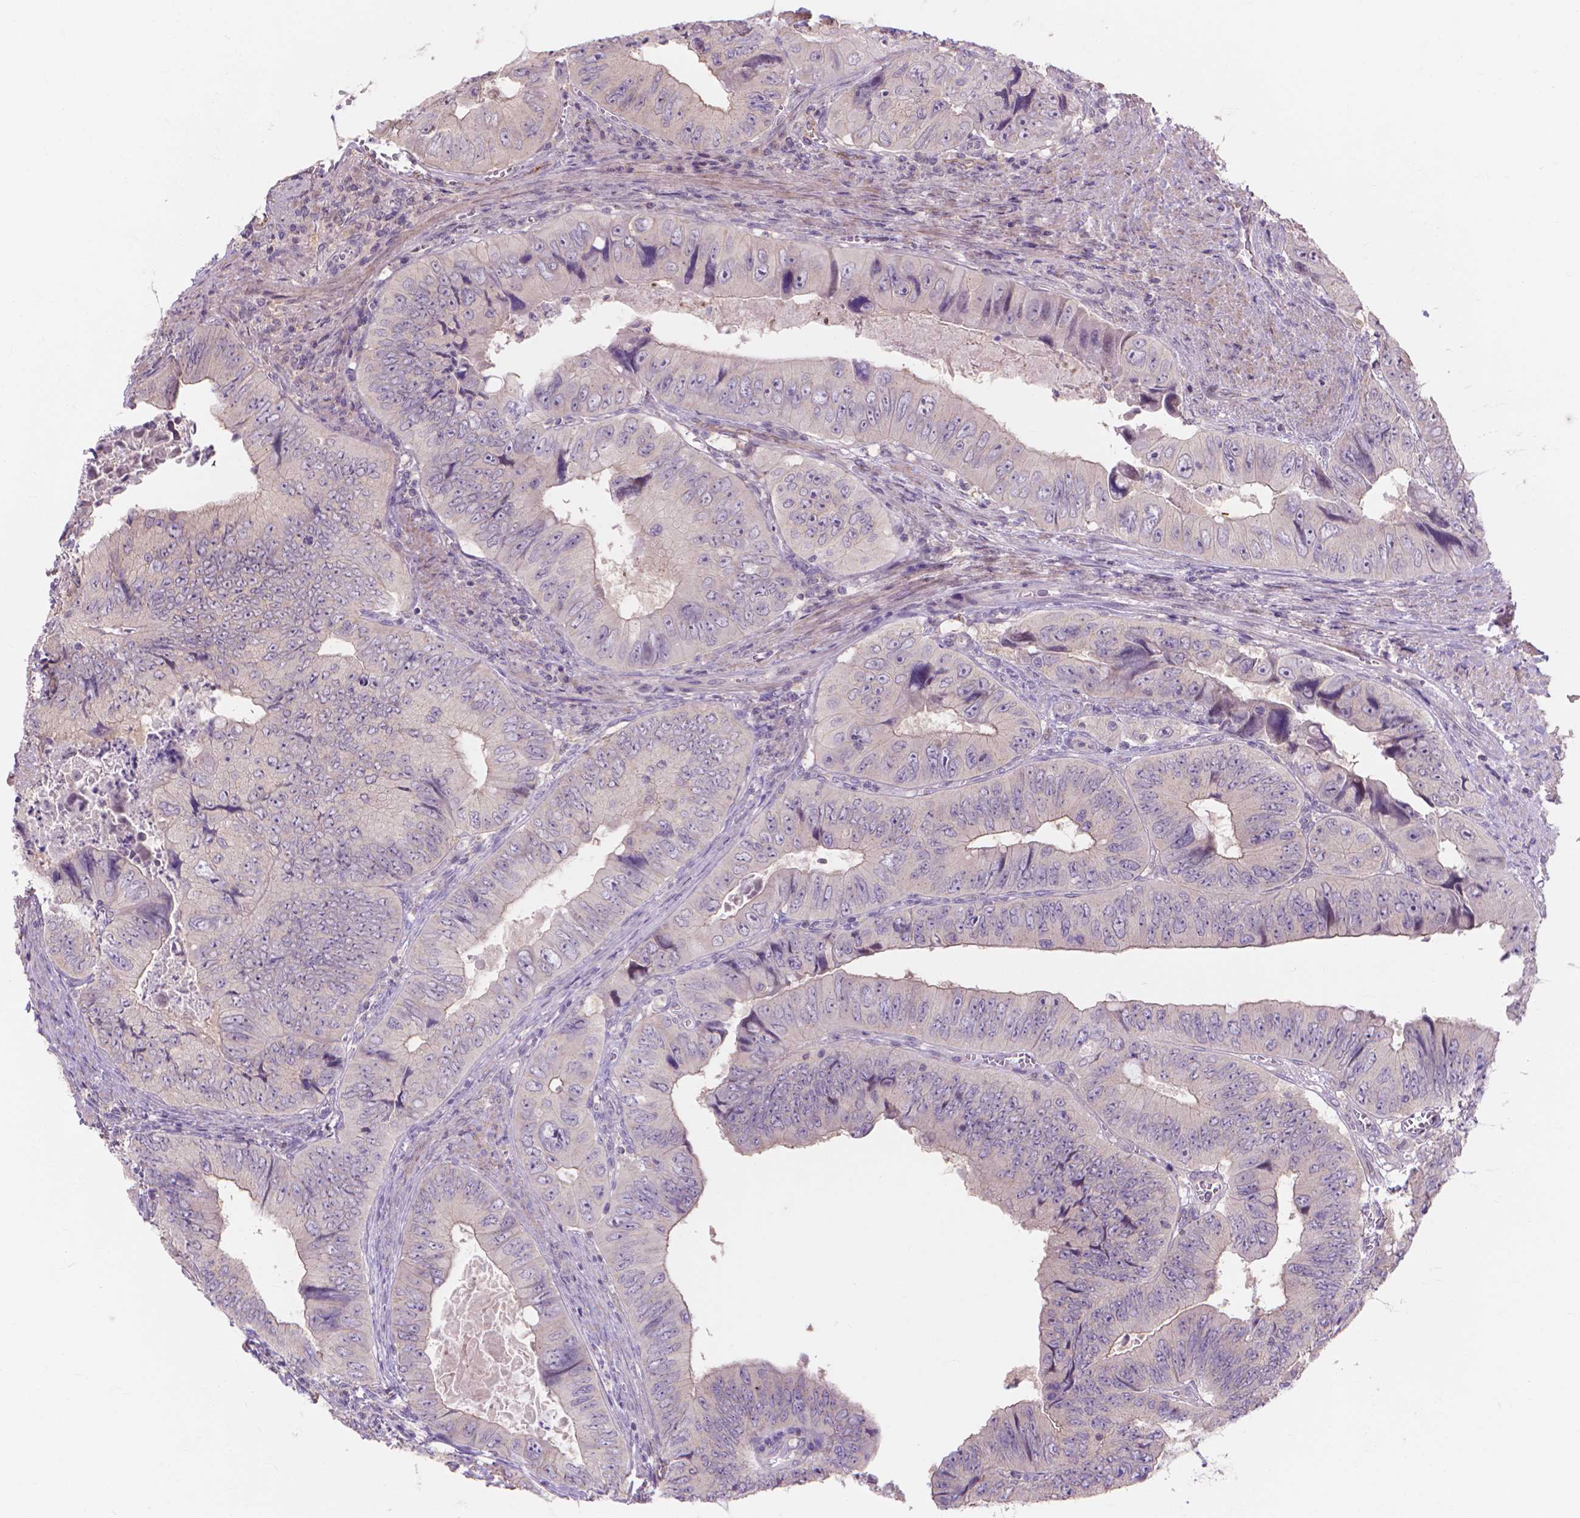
{"staining": {"intensity": "negative", "quantity": "none", "location": "none"}, "tissue": "colorectal cancer", "cell_type": "Tumor cells", "image_type": "cancer", "snomed": [{"axis": "morphology", "description": "Adenocarcinoma, NOS"}, {"axis": "topography", "description": "Colon"}], "caption": "High magnification brightfield microscopy of adenocarcinoma (colorectal) stained with DAB (brown) and counterstained with hematoxylin (blue): tumor cells show no significant staining.", "gene": "PRDM13", "patient": {"sex": "female", "age": 84}}